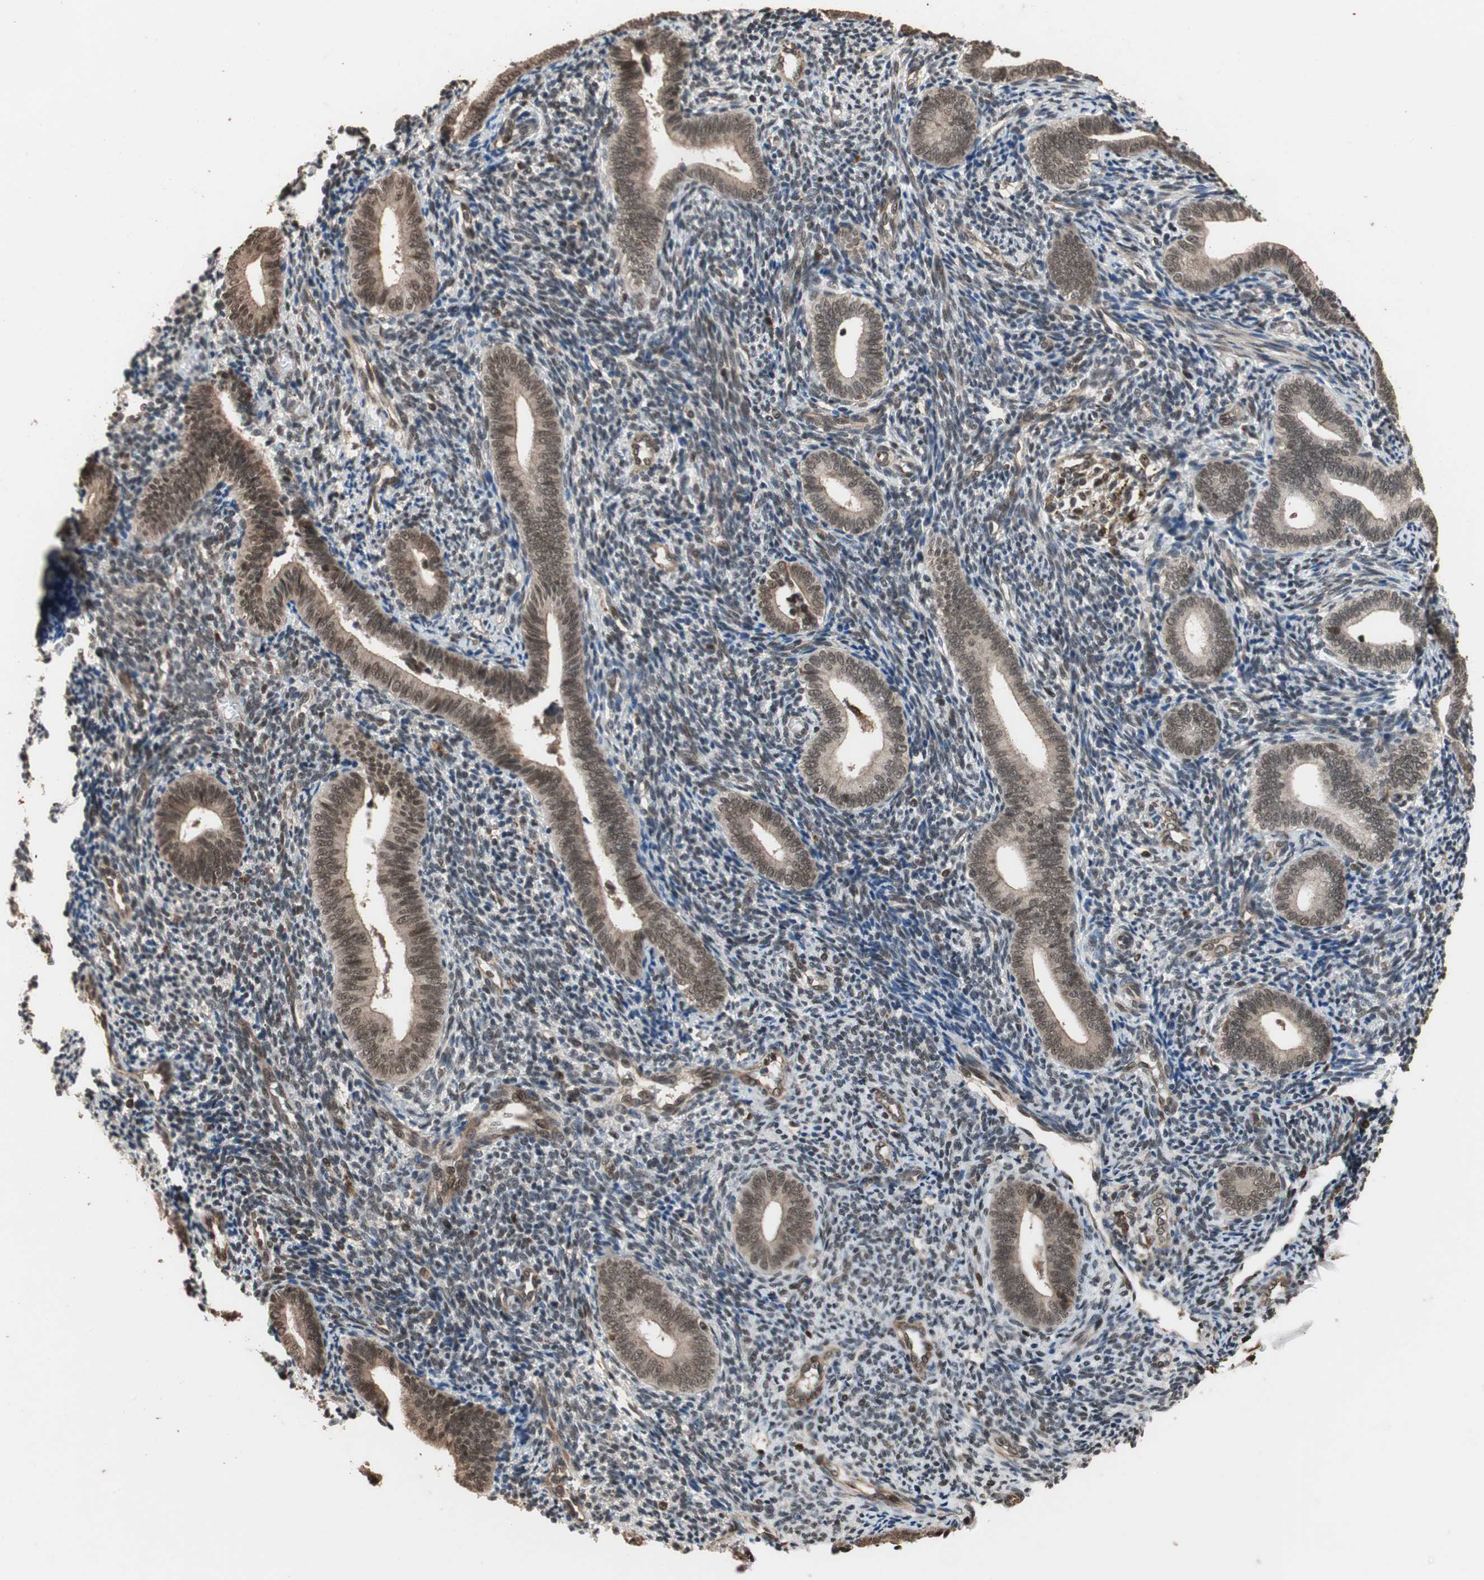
{"staining": {"intensity": "moderate", "quantity": "<25%", "location": "cytoplasmic/membranous,nuclear"}, "tissue": "endometrium", "cell_type": "Cells in endometrial stroma", "image_type": "normal", "snomed": [{"axis": "morphology", "description": "Normal tissue, NOS"}, {"axis": "topography", "description": "Uterus"}, {"axis": "topography", "description": "Endometrium"}], "caption": "DAB immunohistochemical staining of unremarkable endometrium reveals moderate cytoplasmic/membranous,nuclear protein positivity in about <25% of cells in endometrial stroma. The protein of interest is stained brown, and the nuclei are stained in blue (DAB (3,3'-diaminobenzidine) IHC with brightfield microscopy, high magnification).", "gene": "CDC5L", "patient": {"sex": "female", "age": 33}}